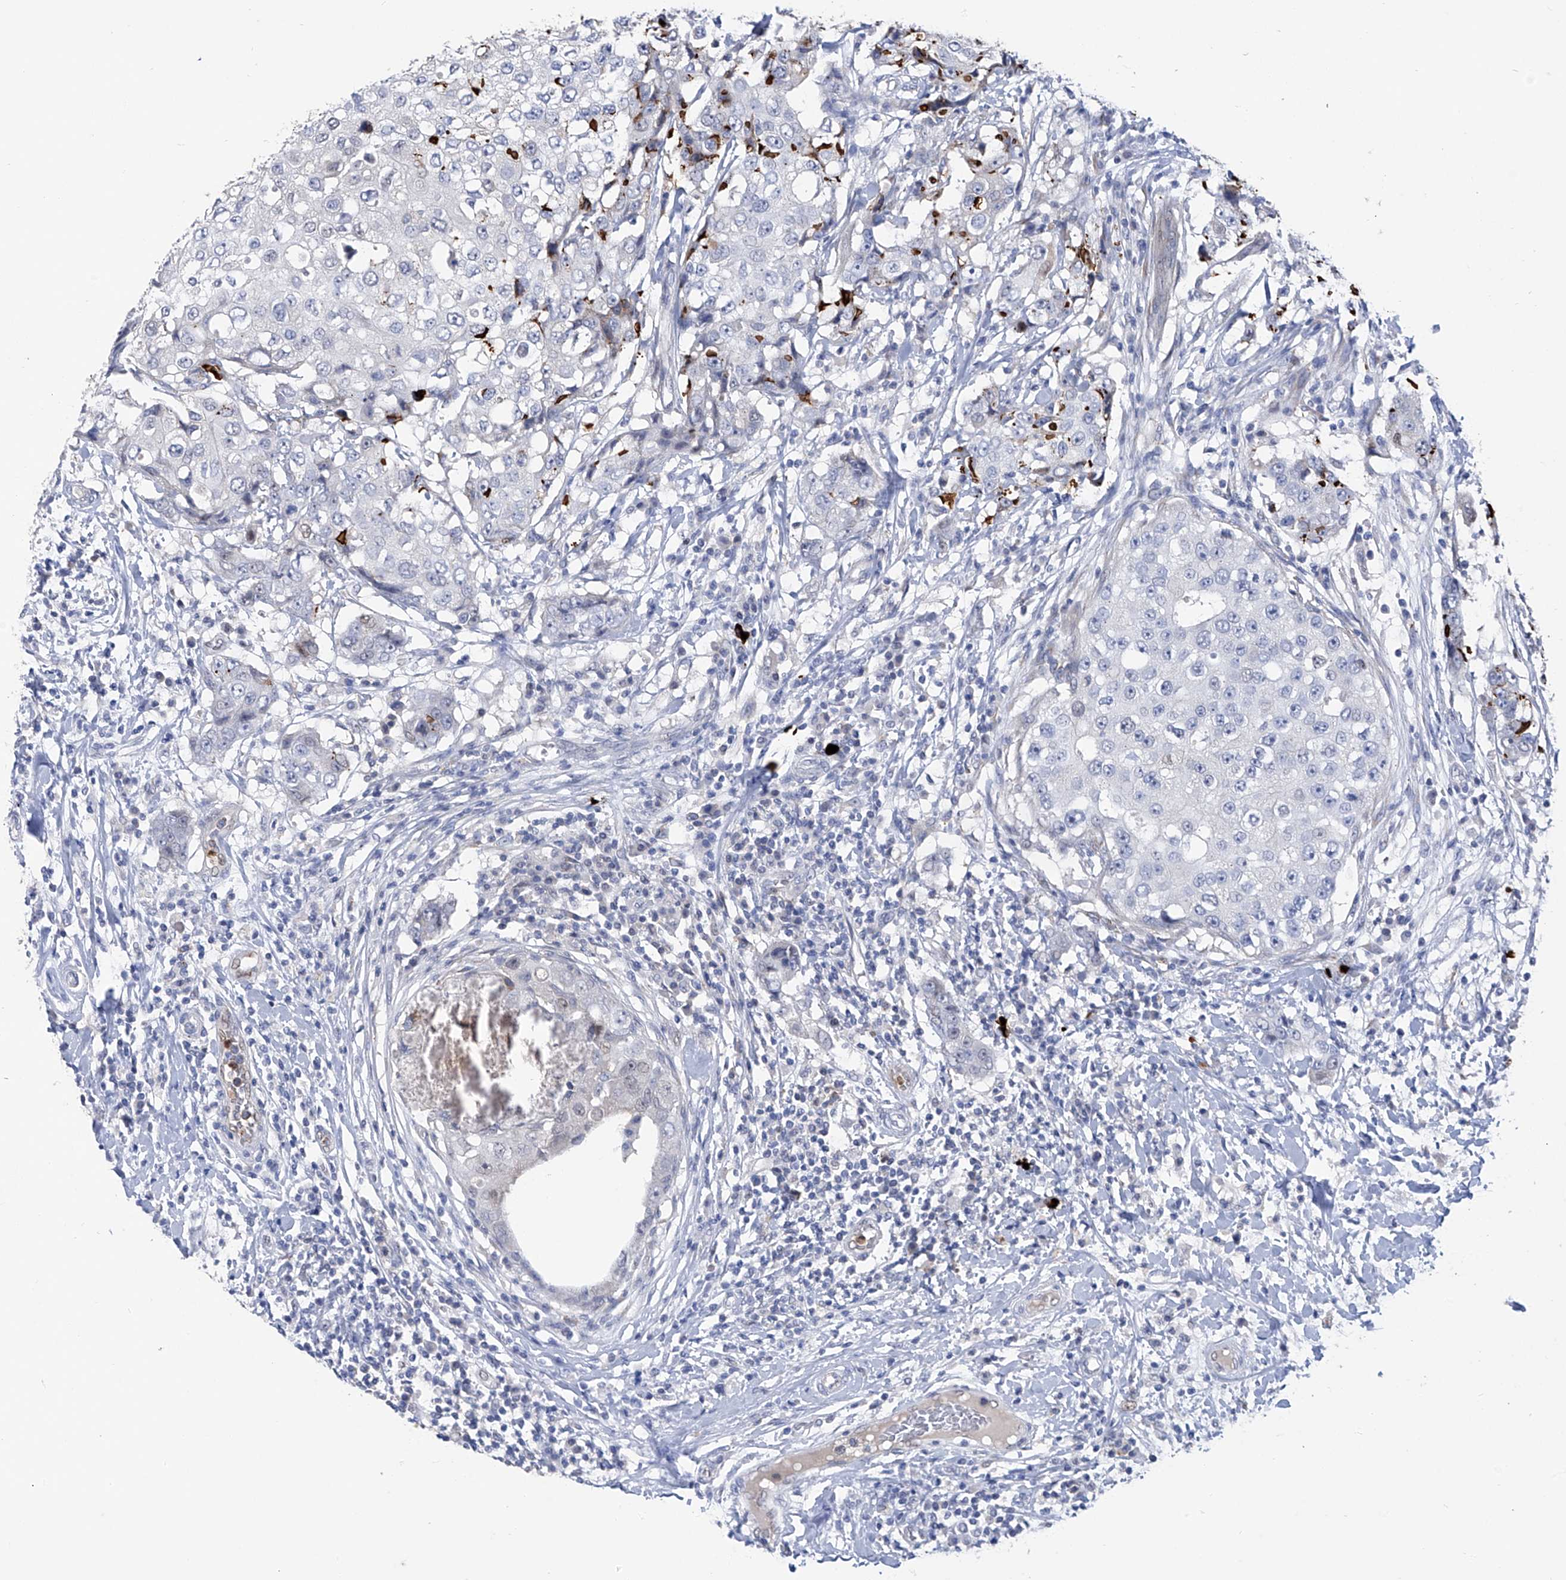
{"staining": {"intensity": "moderate", "quantity": "<25%", "location": "cytoplasmic/membranous"}, "tissue": "breast cancer", "cell_type": "Tumor cells", "image_type": "cancer", "snomed": [{"axis": "morphology", "description": "Duct carcinoma"}, {"axis": "topography", "description": "Breast"}], "caption": "Moderate cytoplasmic/membranous protein positivity is seen in about <25% of tumor cells in invasive ductal carcinoma (breast).", "gene": "PHF20", "patient": {"sex": "female", "age": 27}}